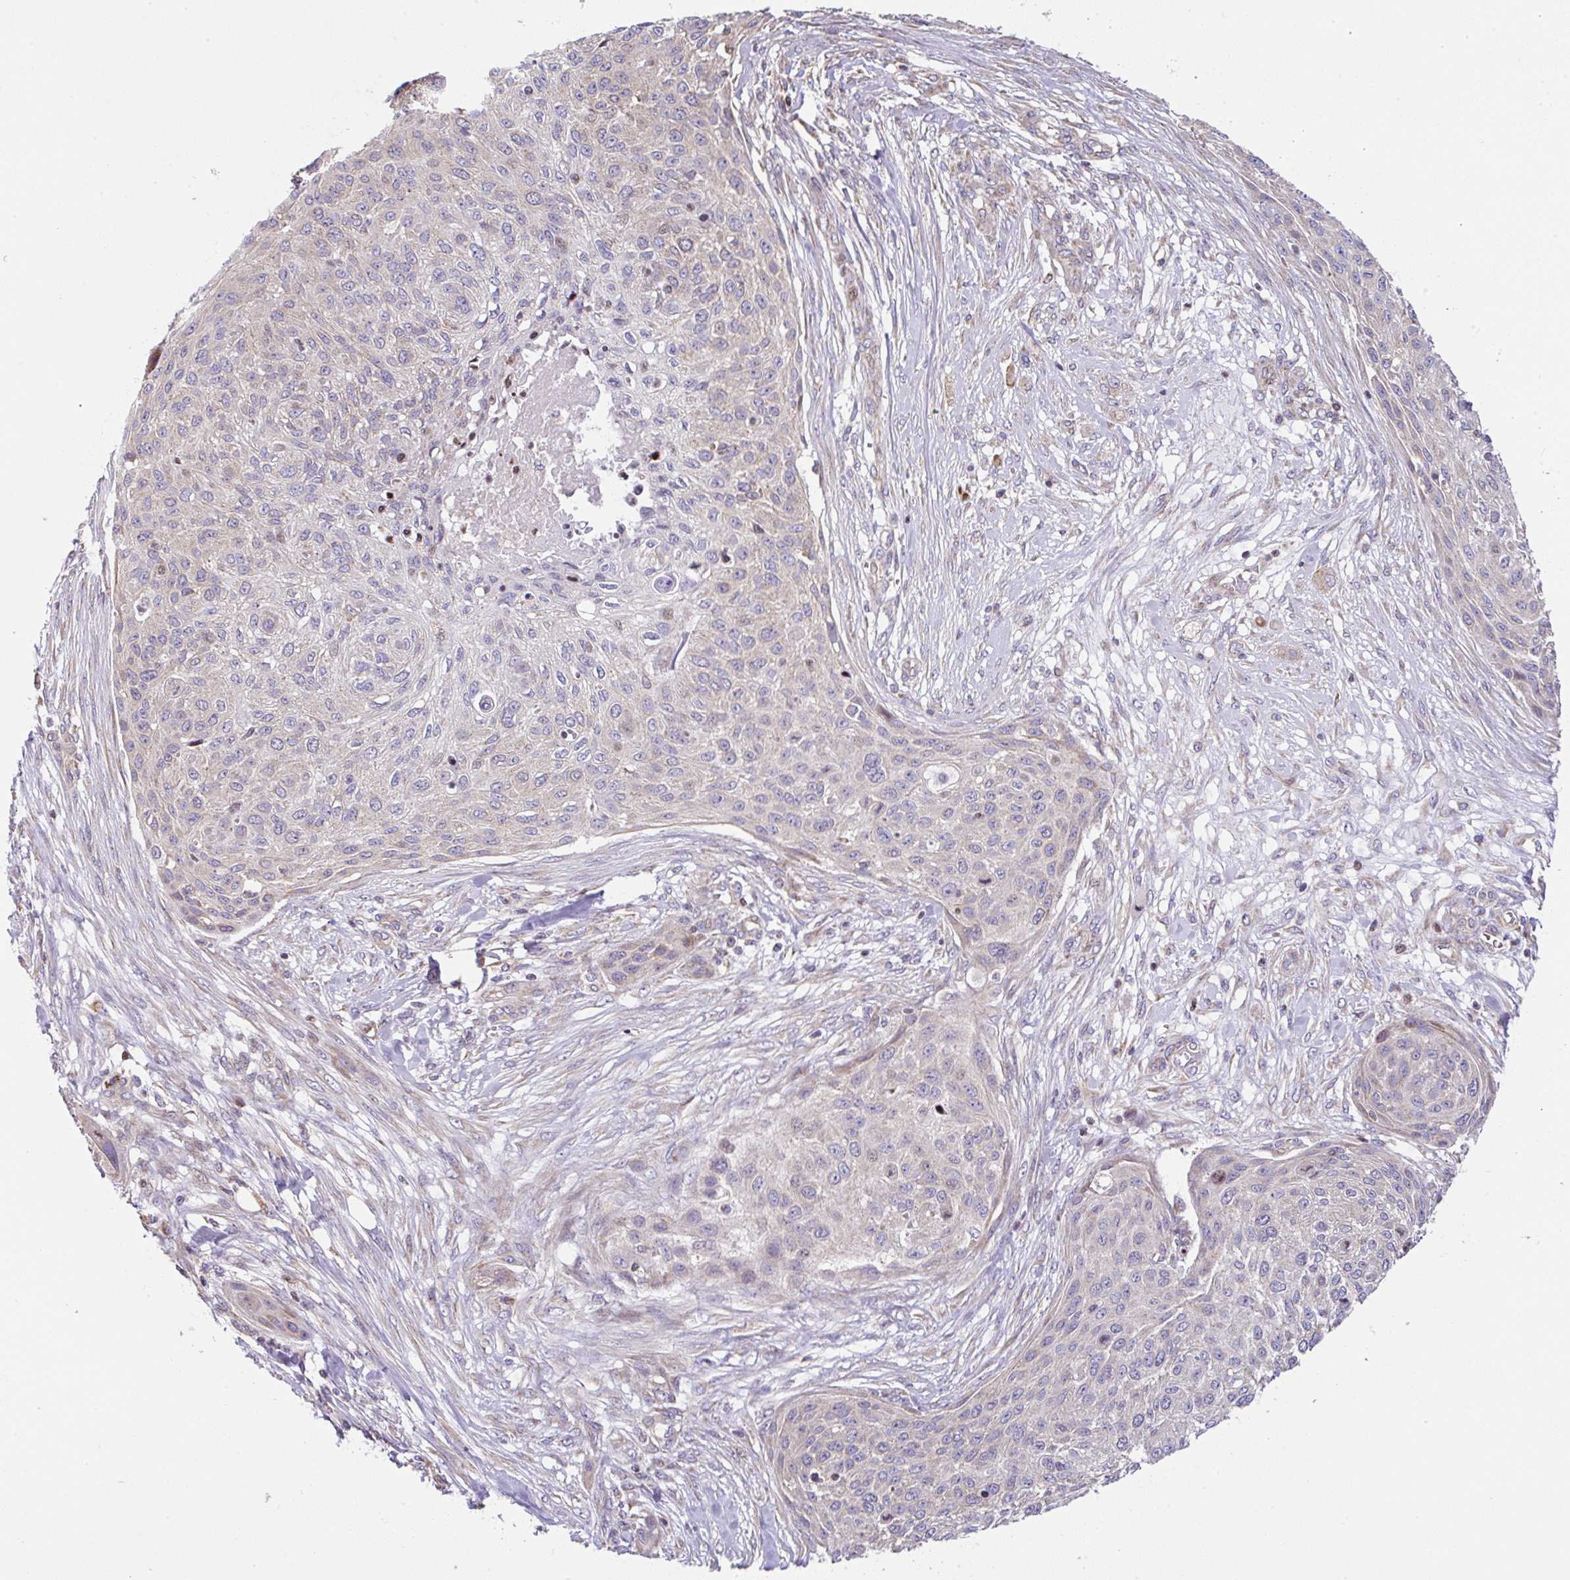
{"staining": {"intensity": "negative", "quantity": "none", "location": "none"}, "tissue": "skin cancer", "cell_type": "Tumor cells", "image_type": "cancer", "snomed": [{"axis": "morphology", "description": "Squamous cell carcinoma, NOS"}, {"axis": "topography", "description": "Skin"}], "caption": "Immunohistochemistry histopathology image of human skin cancer stained for a protein (brown), which shows no expression in tumor cells.", "gene": "FIGNL1", "patient": {"sex": "female", "age": 87}}